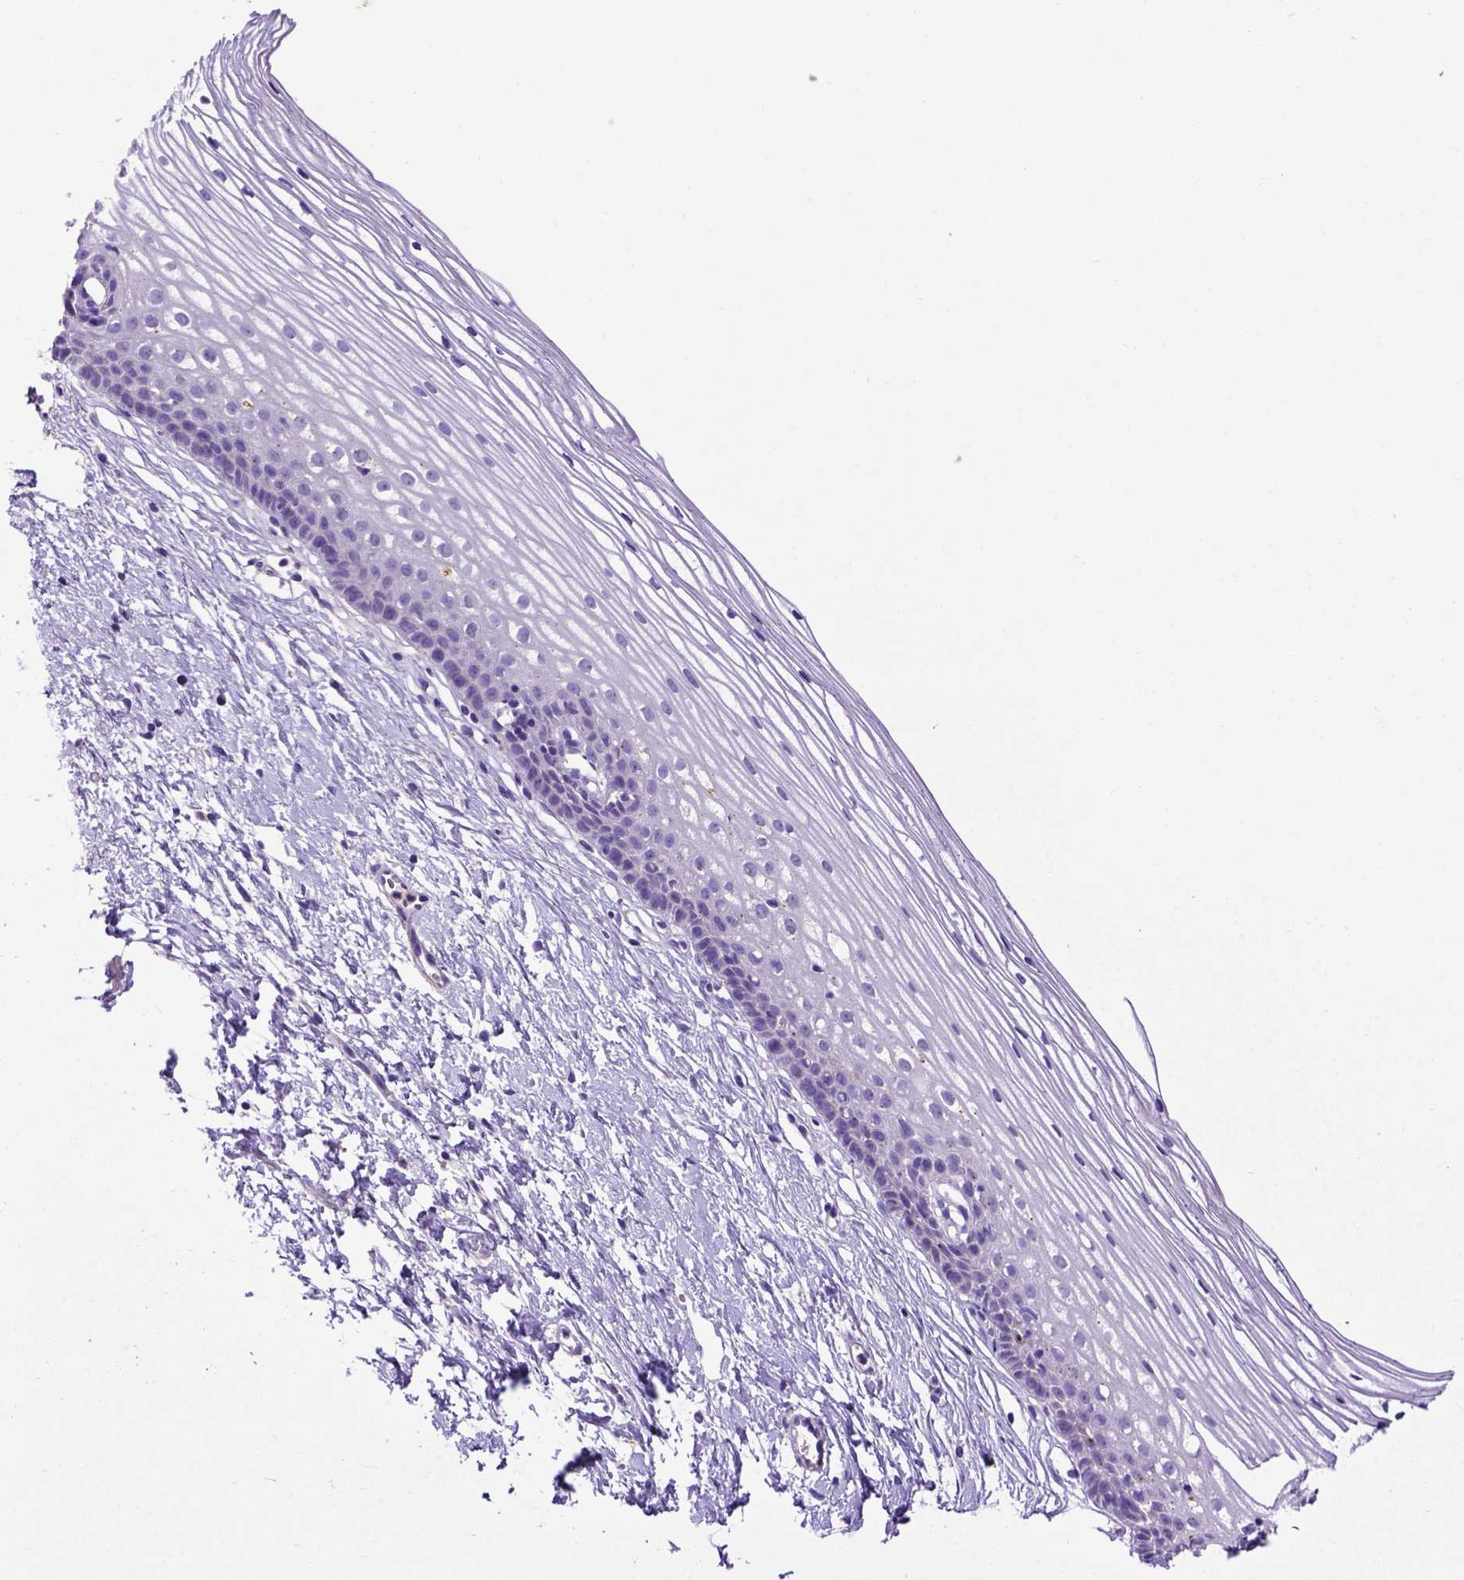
{"staining": {"intensity": "negative", "quantity": "none", "location": "none"}, "tissue": "cervix", "cell_type": "Glandular cells", "image_type": "normal", "snomed": [{"axis": "morphology", "description": "Normal tissue, NOS"}, {"axis": "topography", "description": "Cervix"}], "caption": "DAB immunohistochemical staining of unremarkable human cervix demonstrates no significant staining in glandular cells.", "gene": "ADAM12", "patient": {"sex": "female", "age": 40}}